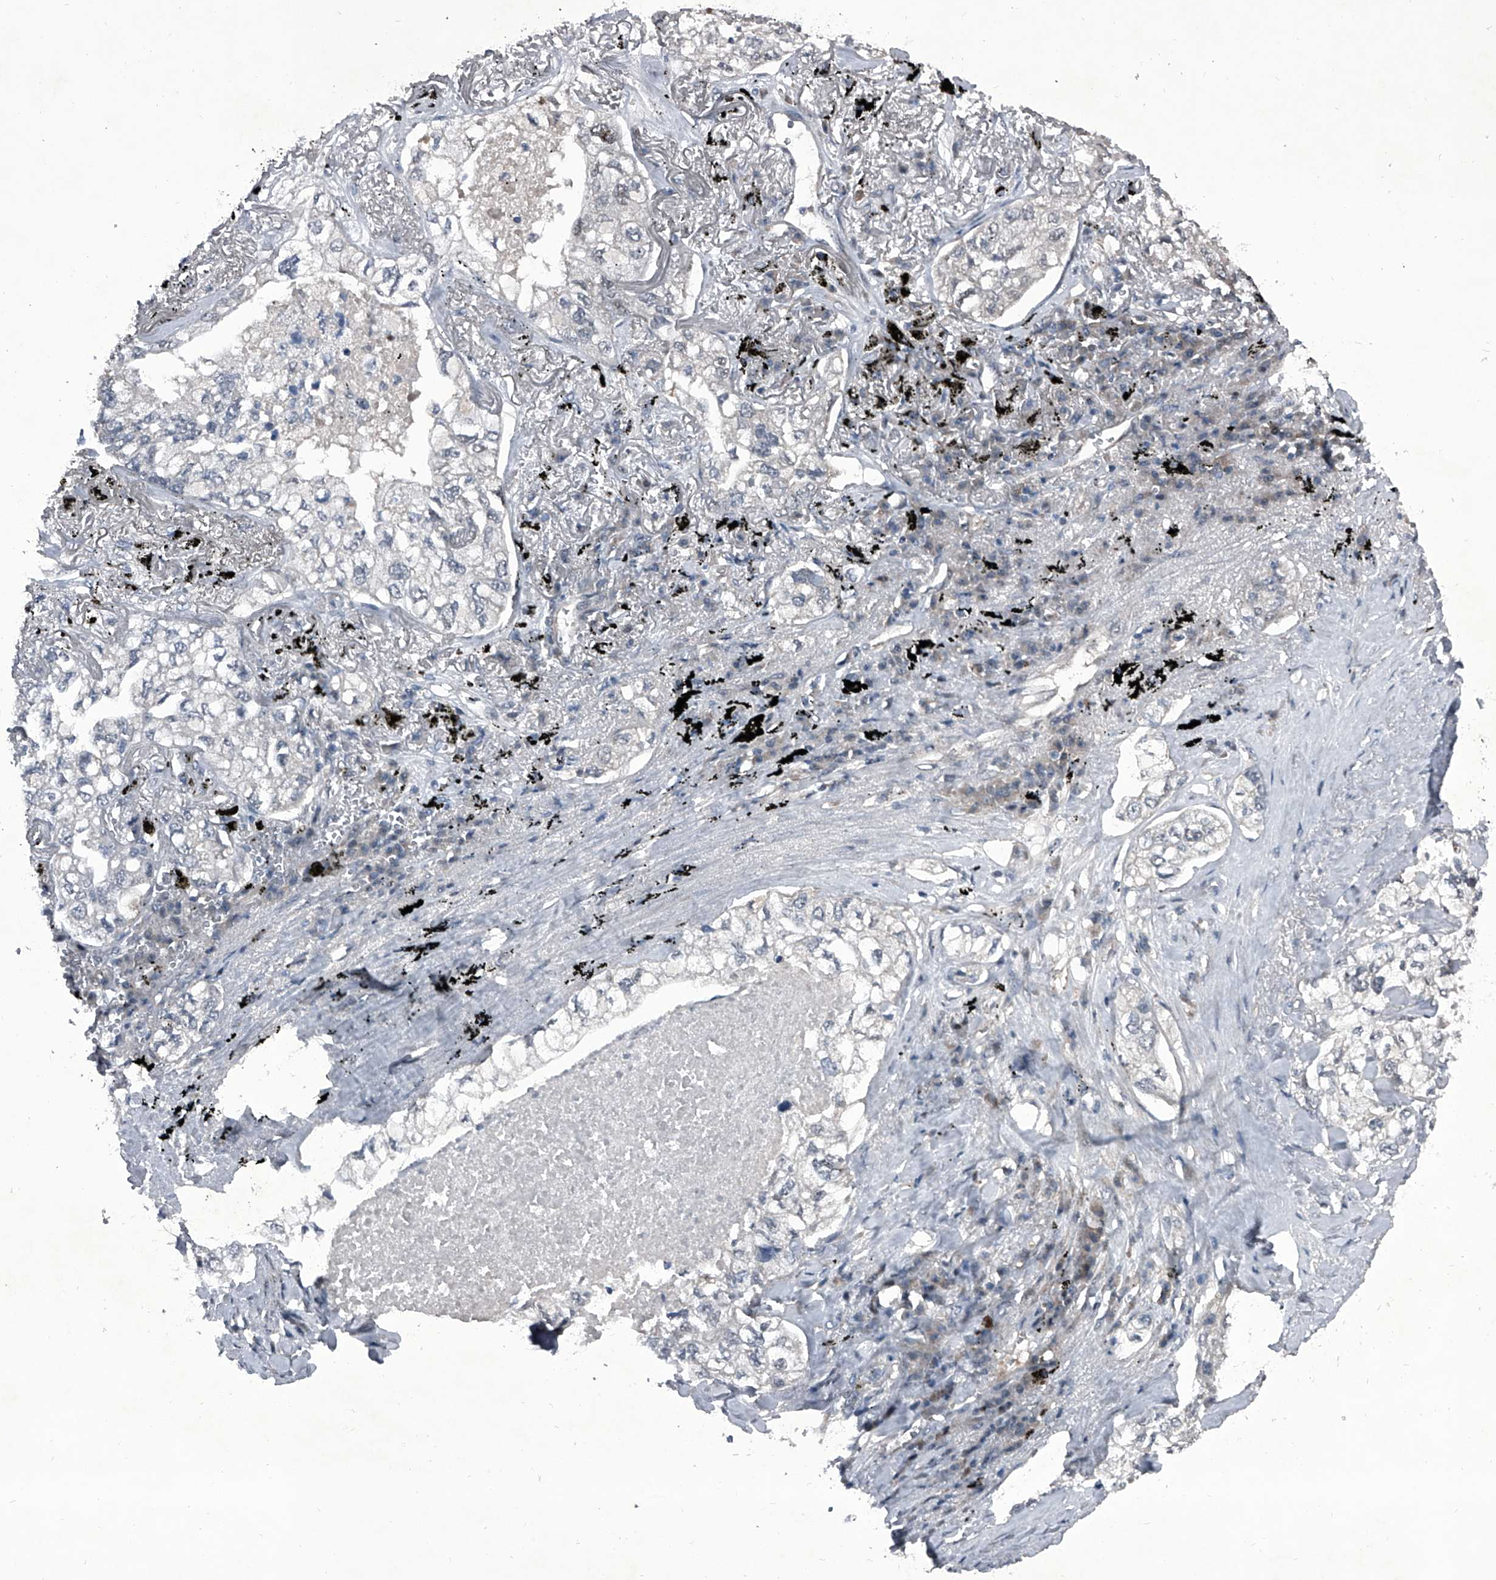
{"staining": {"intensity": "negative", "quantity": "none", "location": "none"}, "tissue": "lung cancer", "cell_type": "Tumor cells", "image_type": "cancer", "snomed": [{"axis": "morphology", "description": "Adenocarcinoma, NOS"}, {"axis": "topography", "description": "Lung"}], "caption": "Lung cancer (adenocarcinoma) stained for a protein using immunohistochemistry (IHC) demonstrates no staining tumor cells.", "gene": "ELK4", "patient": {"sex": "male", "age": 65}}